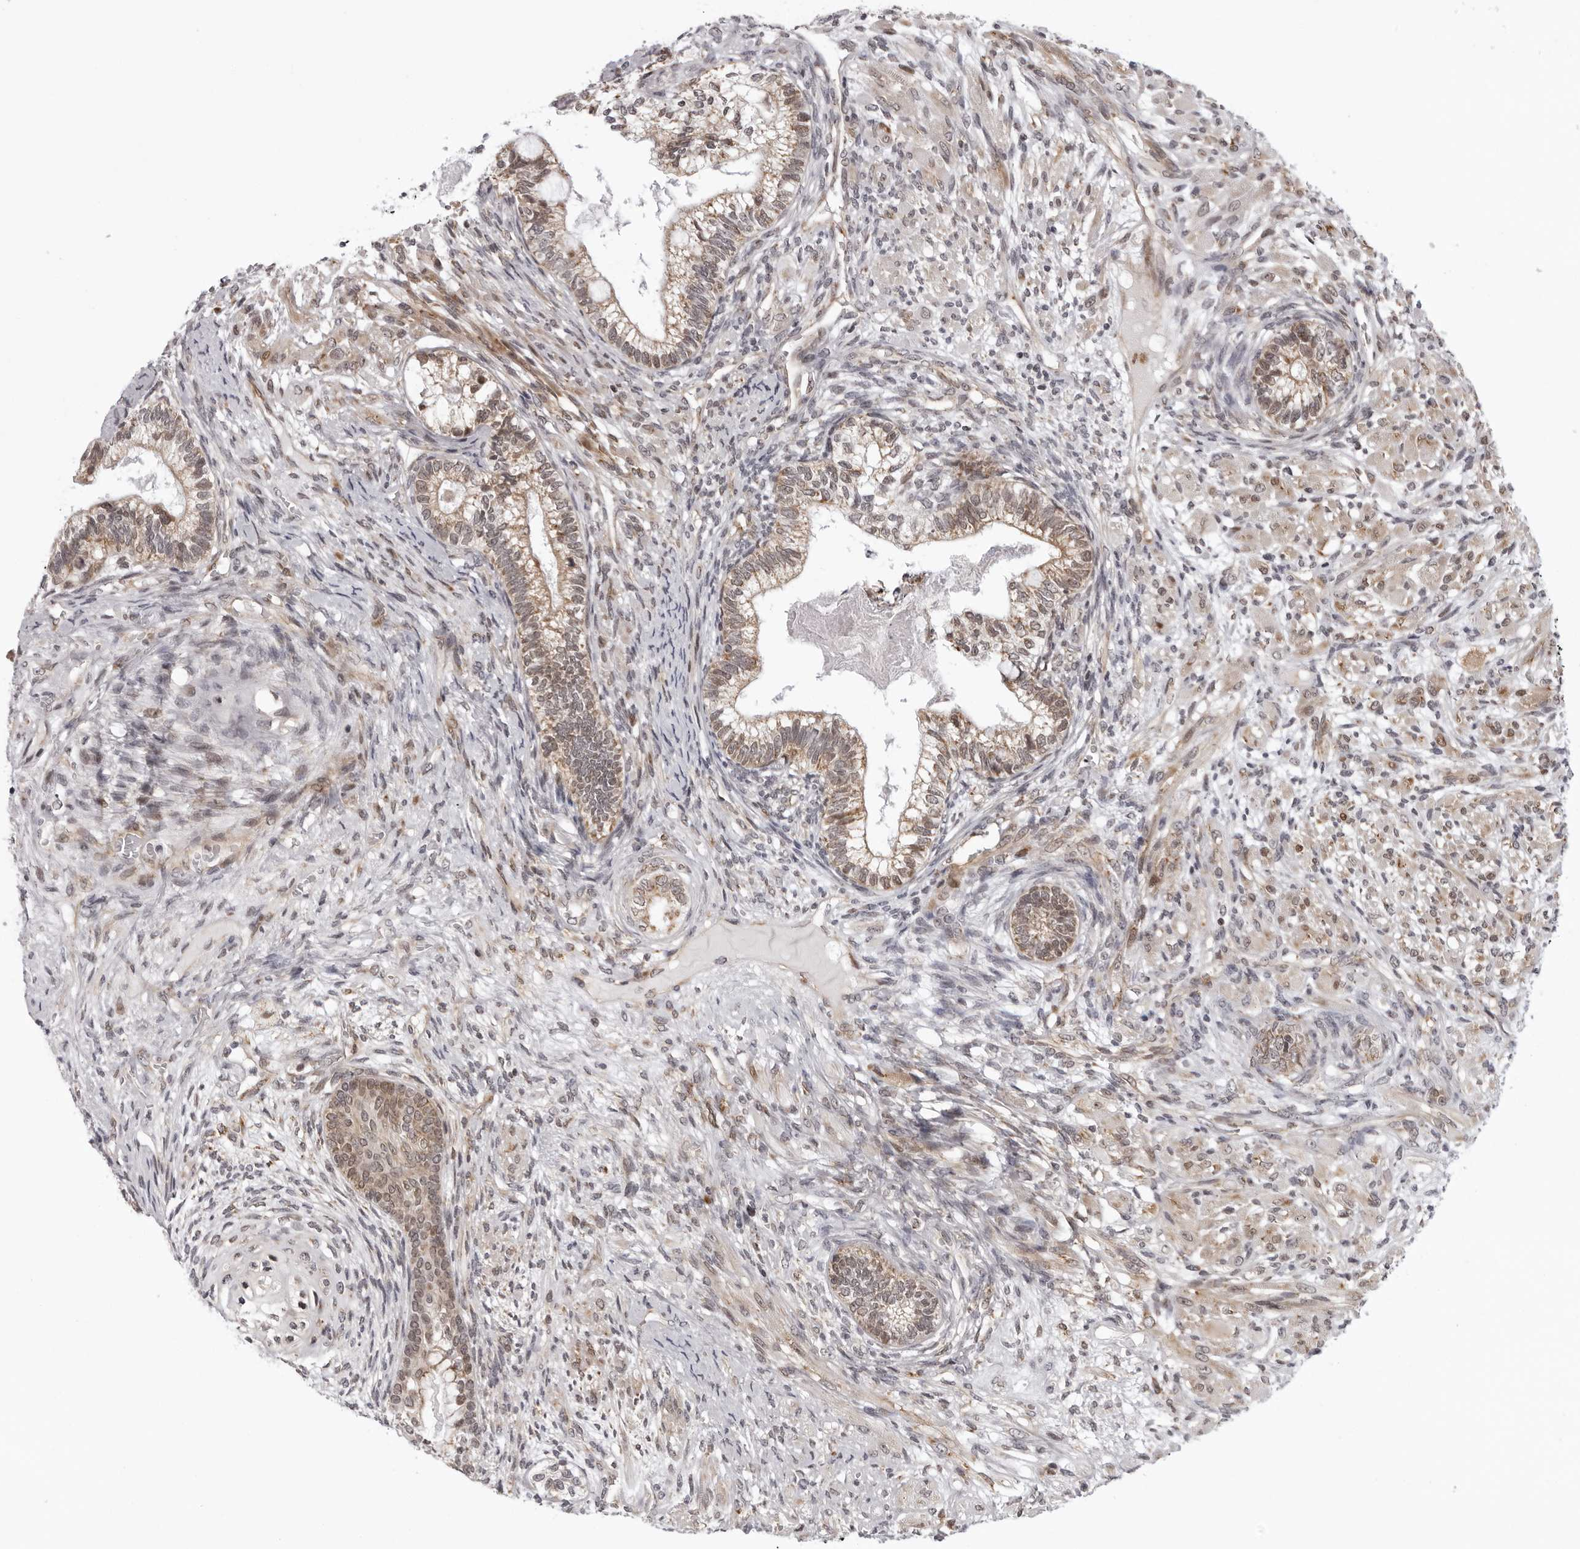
{"staining": {"intensity": "weak", "quantity": ">75%", "location": "cytoplasmic/membranous"}, "tissue": "testis cancer", "cell_type": "Tumor cells", "image_type": "cancer", "snomed": [{"axis": "morphology", "description": "Seminoma, NOS"}, {"axis": "morphology", "description": "Carcinoma, Embryonal, NOS"}, {"axis": "topography", "description": "Testis"}], "caption": "This is a photomicrograph of IHC staining of testis cancer (embryonal carcinoma), which shows weak expression in the cytoplasmic/membranous of tumor cells.", "gene": "GCSAML", "patient": {"sex": "male", "age": 28}}